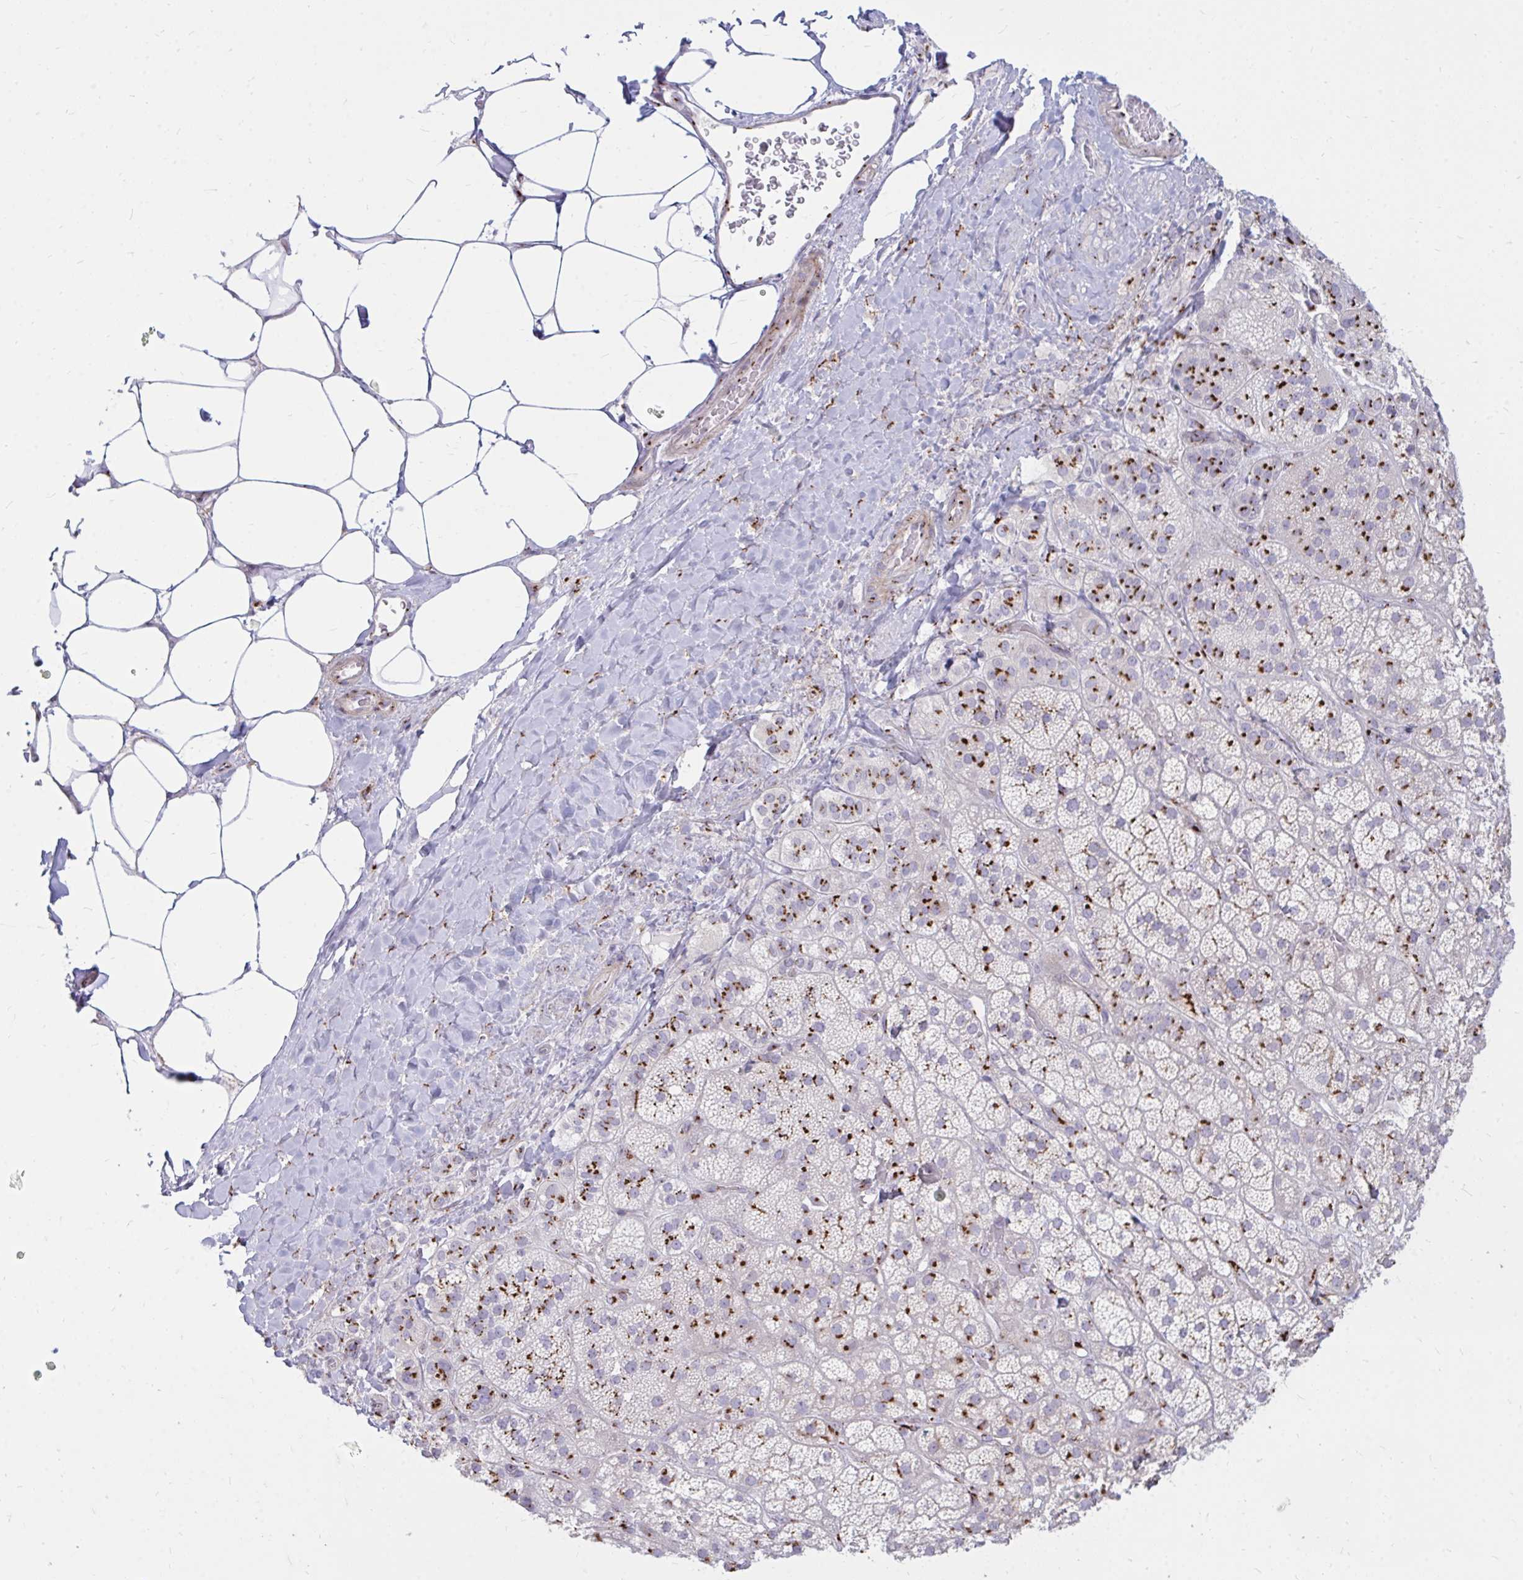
{"staining": {"intensity": "strong", "quantity": "25%-75%", "location": "cytoplasmic/membranous"}, "tissue": "adrenal gland", "cell_type": "Glandular cells", "image_type": "normal", "snomed": [{"axis": "morphology", "description": "Normal tissue, NOS"}, {"axis": "topography", "description": "Adrenal gland"}], "caption": "Unremarkable adrenal gland demonstrates strong cytoplasmic/membranous staining in about 25%-75% of glandular cells, visualized by immunohistochemistry.", "gene": "RAB6A", "patient": {"sex": "male", "age": 57}}